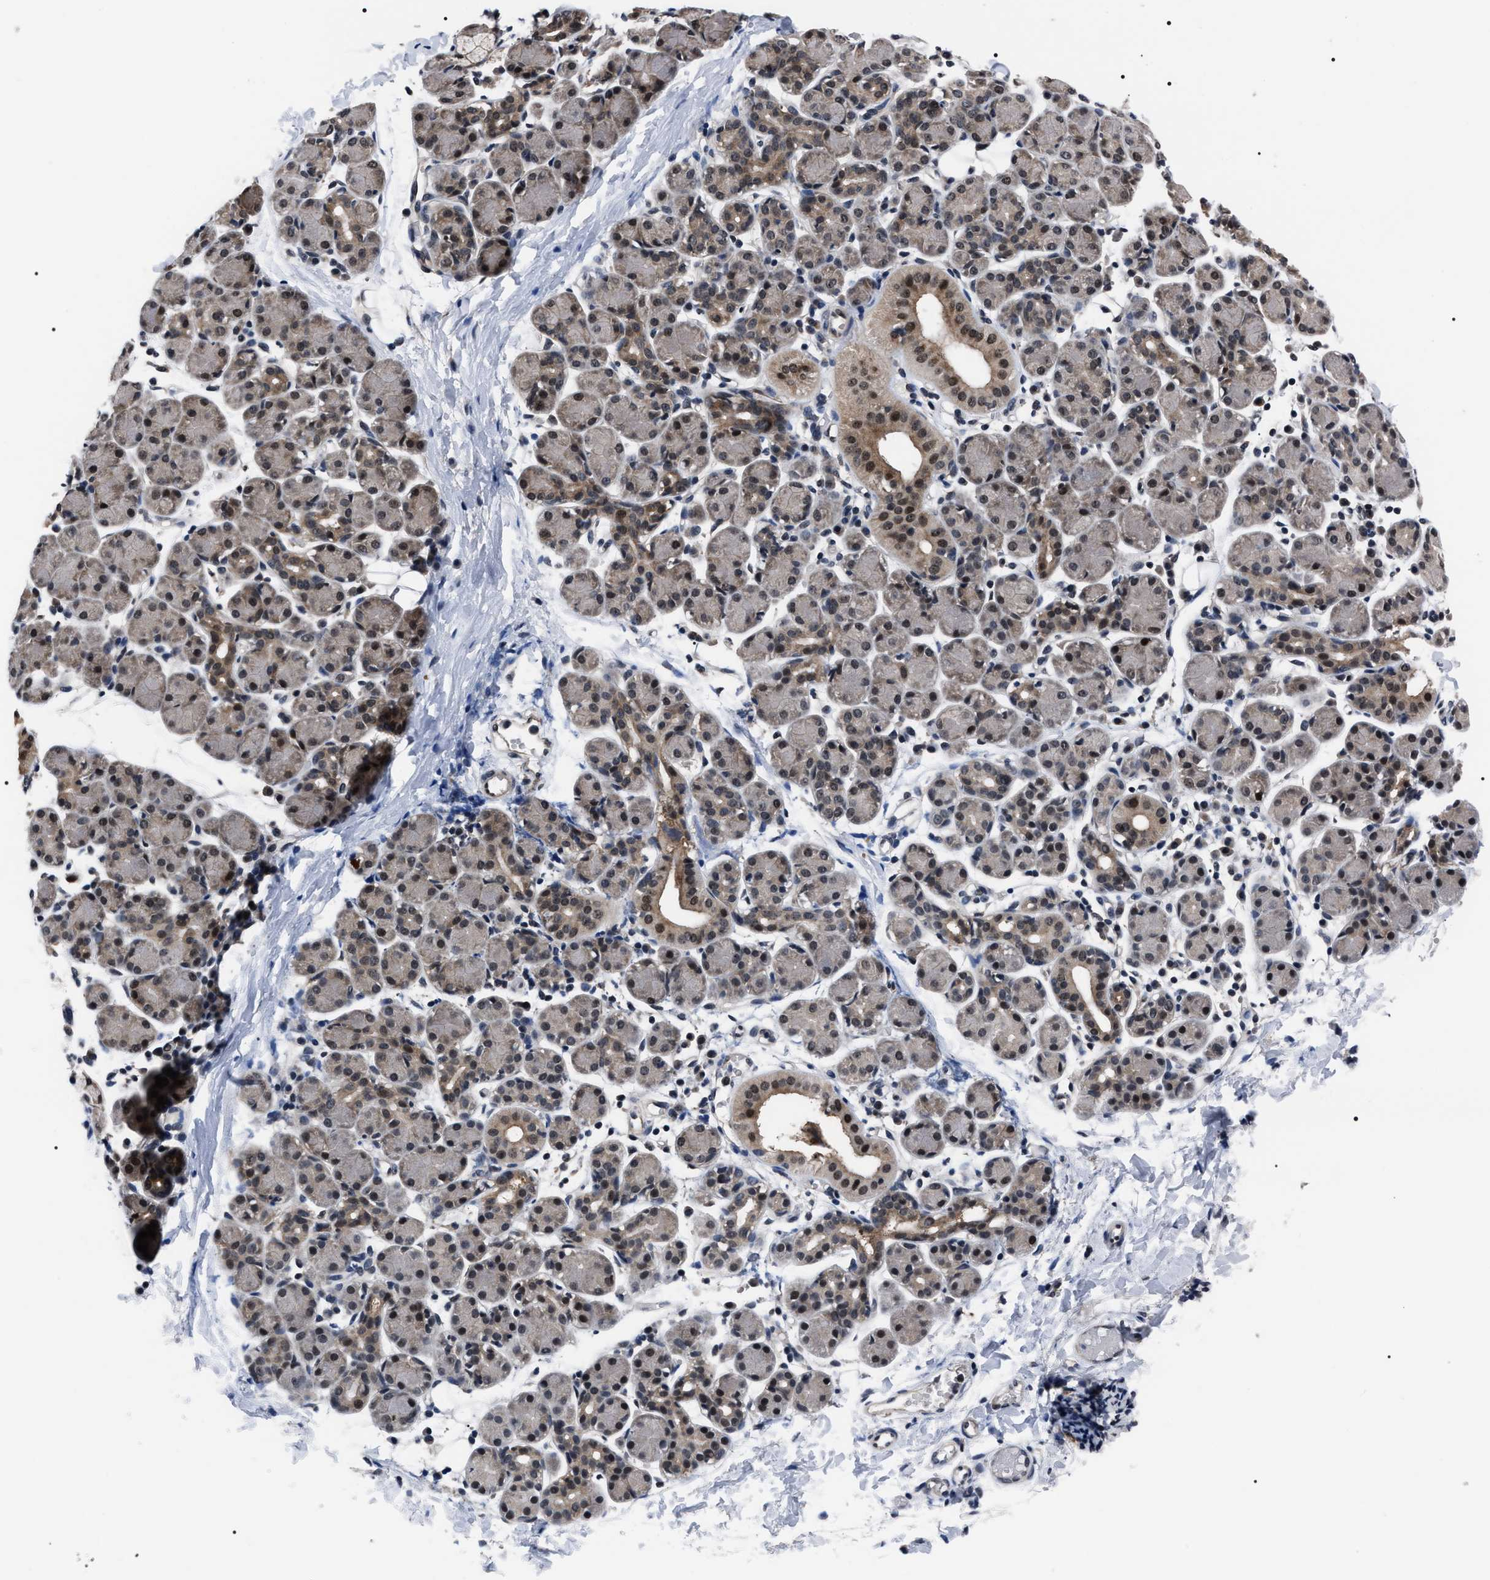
{"staining": {"intensity": "strong", "quantity": ">75%", "location": "cytoplasmic/membranous,nuclear"}, "tissue": "salivary gland", "cell_type": "Glandular cells", "image_type": "normal", "snomed": [{"axis": "morphology", "description": "Normal tissue, NOS"}, {"axis": "morphology", "description": "Inflammation, NOS"}, {"axis": "topography", "description": "Lymph node"}, {"axis": "topography", "description": "Salivary gland"}], "caption": "Immunohistochemistry photomicrograph of benign salivary gland stained for a protein (brown), which shows high levels of strong cytoplasmic/membranous,nuclear expression in approximately >75% of glandular cells.", "gene": "CSNK2A1", "patient": {"sex": "male", "age": 3}}